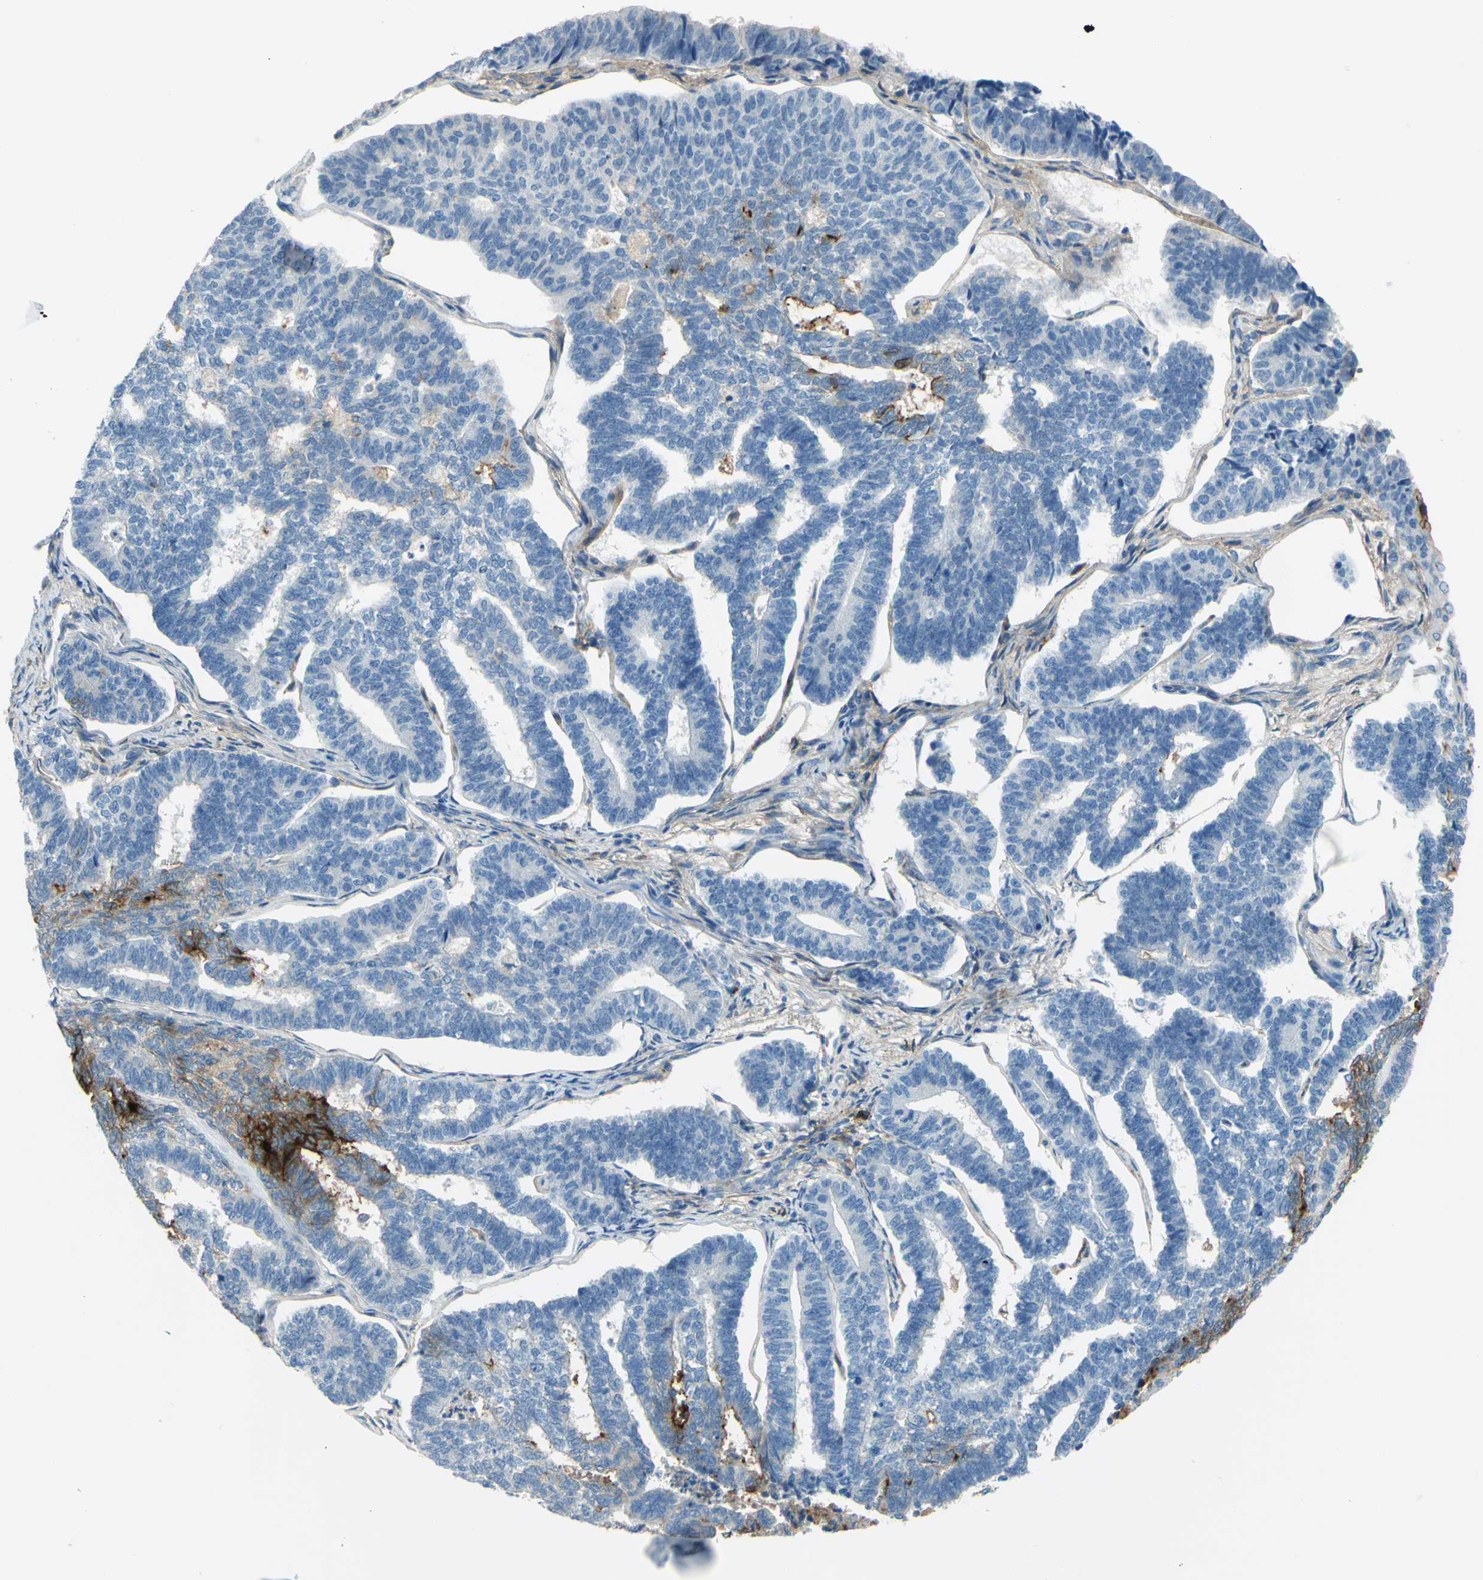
{"staining": {"intensity": "negative", "quantity": "none", "location": "none"}, "tissue": "endometrial cancer", "cell_type": "Tumor cells", "image_type": "cancer", "snomed": [{"axis": "morphology", "description": "Adenocarcinoma, NOS"}, {"axis": "topography", "description": "Endometrium"}], "caption": "The histopathology image exhibits no staining of tumor cells in adenocarcinoma (endometrial).", "gene": "ARHGAP1", "patient": {"sex": "female", "age": 70}}